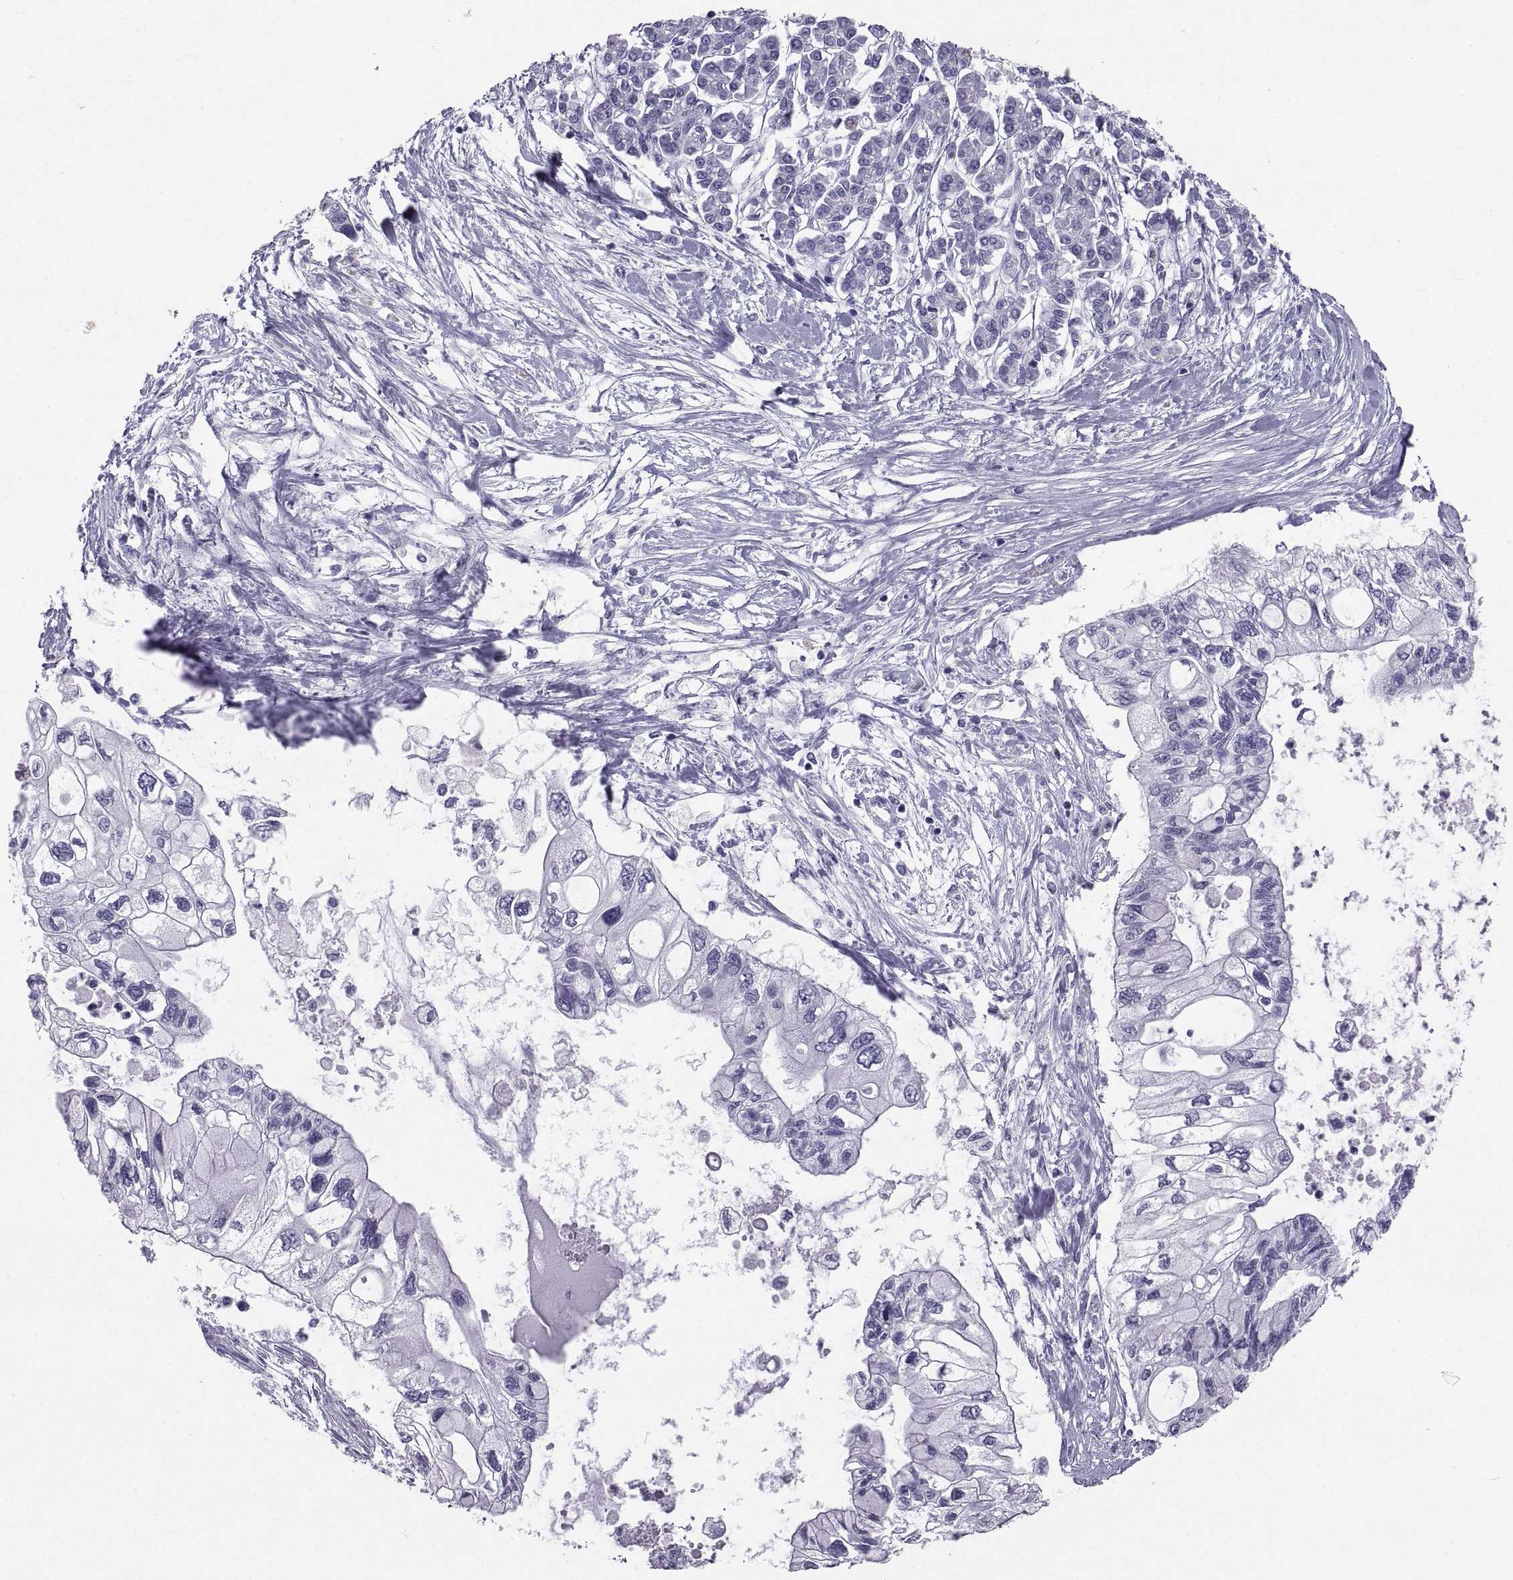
{"staining": {"intensity": "negative", "quantity": "none", "location": "none"}, "tissue": "pancreatic cancer", "cell_type": "Tumor cells", "image_type": "cancer", "snomed": [{"axis": "morphology", "description": "Adenocarcinoma, NOS"}, {"axis": "topography", "description": "Pancreas"}], "caption": "This is a micrograph of IHC staining of adenocarcinoma (pancreatic), which shows no staining in tumor cells.", "gene": "PCSK1N", "patient": {"sex": "female", "age": 77}}